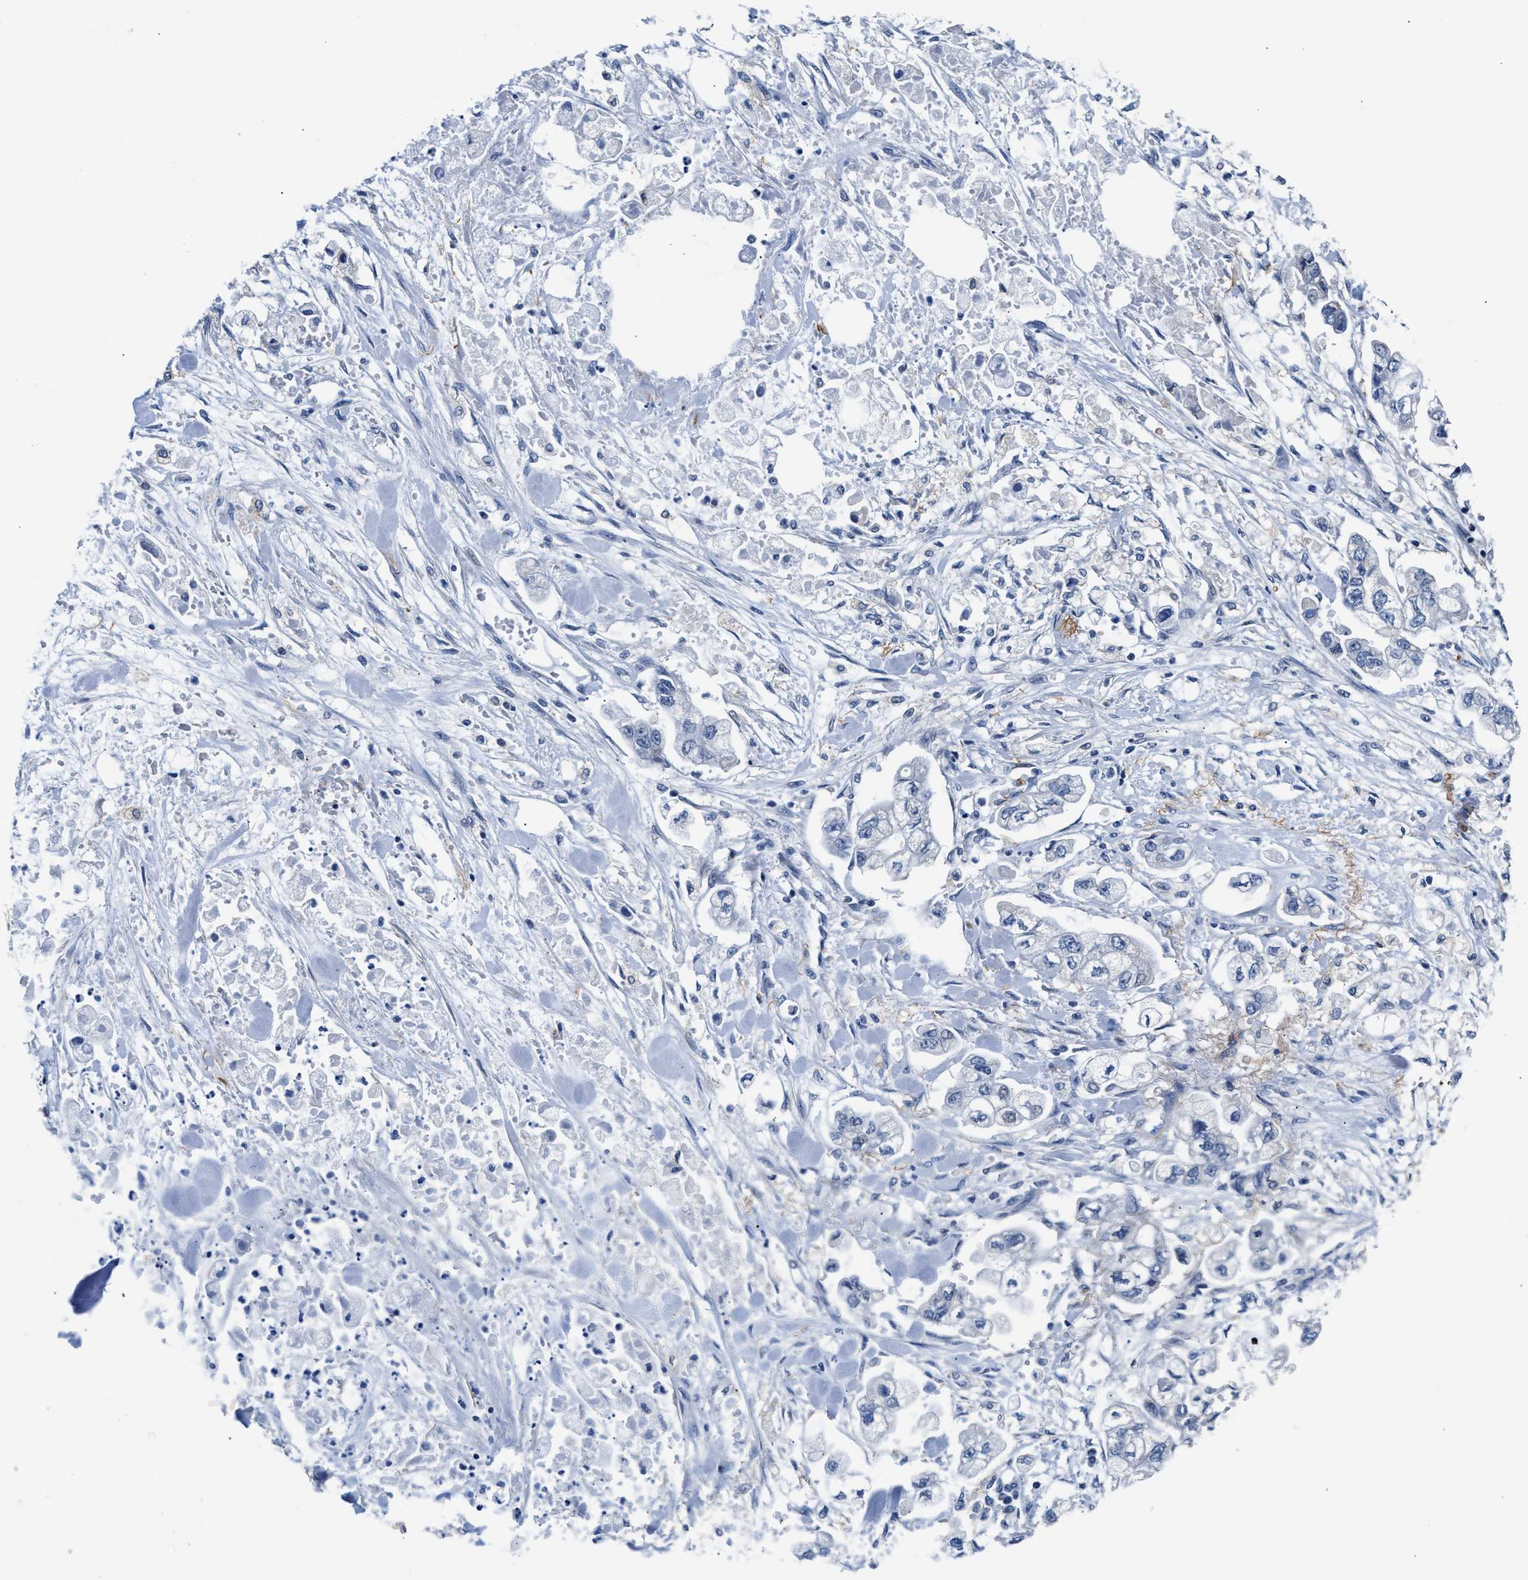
{"staining": {"intensity": "negative", "quantity": "none", "location": "none"}, "tissue": "stomach cancer", "cell_type": "Tumor cells", "image_type": "cancer", "snomed": [{"axis": "morphology", "description": "Normal tissue, NOS"}, {"axis": "morphology", "description": "Adenocarcinoma, NOS"}, {"axis": "topography", "description": "Stomach"}], "caption": "Immunohistochemistry of human stomach cancer displays no staining in tumor cells.", "gene": "MYH3", "patient": {"sex": "male", "age": 62}}